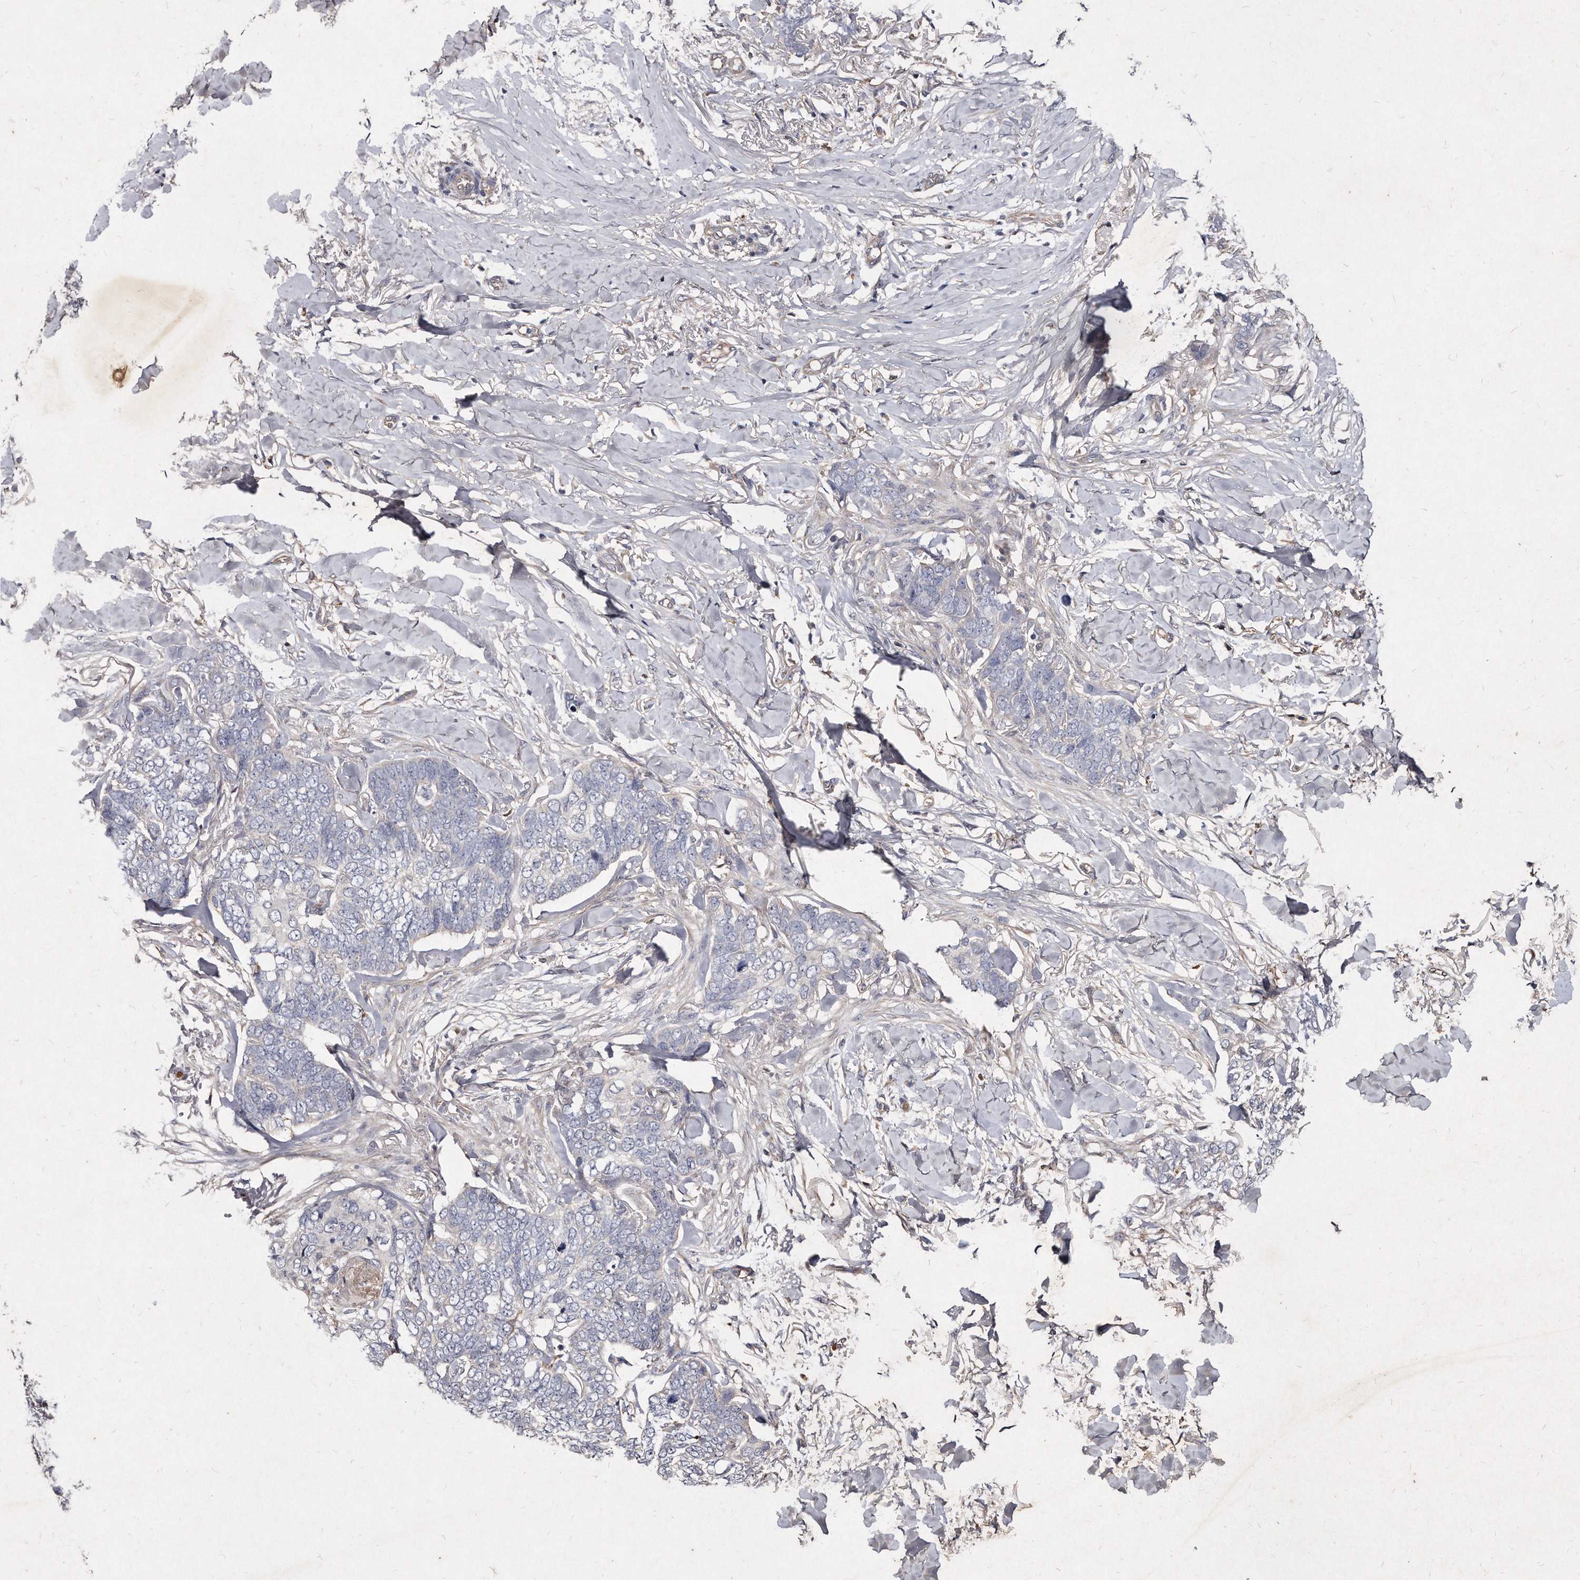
{"staining": {"intensity": "negative", "quantity": "none", "location": "none"}, "tissue": "skin cancer", "cell_type": "Tumor cells", "image_type": "cancer", "snomed": [{"axis": "morphology", "description": "Normal tissue, NOS"}, {"axis": "morphology", "description": "Basal cell carcinoma"}, {"axis": "topography", "description": "Skin"}], "caption": "This is an immunohistochemistry photomicrograph of skin cancer (basal cell carcinoma). There is no expression in tumor cells.", "gene": "KLHDC3", "patient": {"sex": "male", "age": 77}}